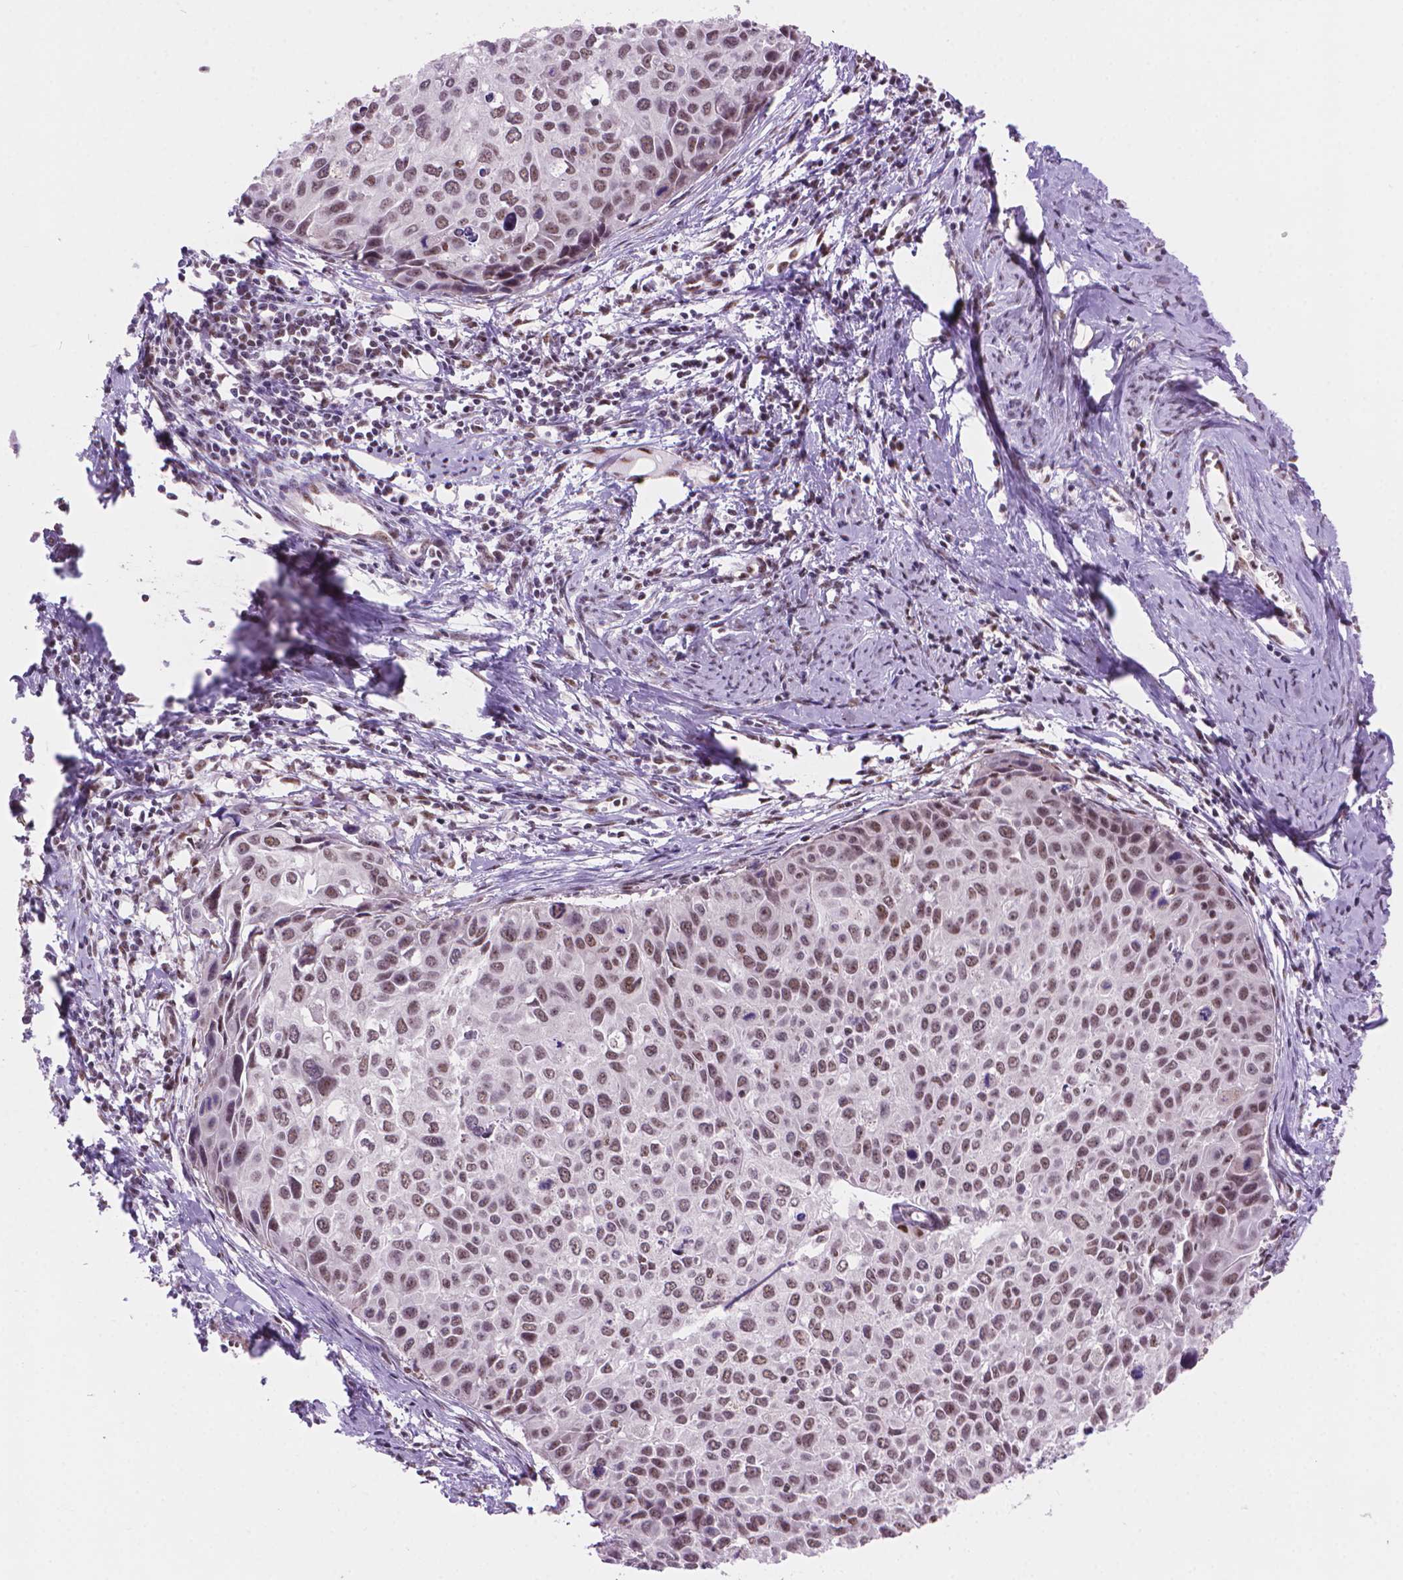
{"staining": {"intensity": "weak", "quantity": "25%-75%", "location": "nuclear"}, "tissue": "cervical cancer", "cell_type": "Tumor cells", "image_type": "cancer", "snomed": [{"axis": "morphology", "description": "Squamous cell carcinoma, NOS"}, {"axis": "topography", "description": "Cervix"}], "caption": "Brown immunohistochemical staining in squamous cell carcinoma (cervical) demonstrates weak nuclear positivity in about 25%-75% of tumor cells.", "gene": "UBN1", "patient": {"sex": "female", "age": 50}}